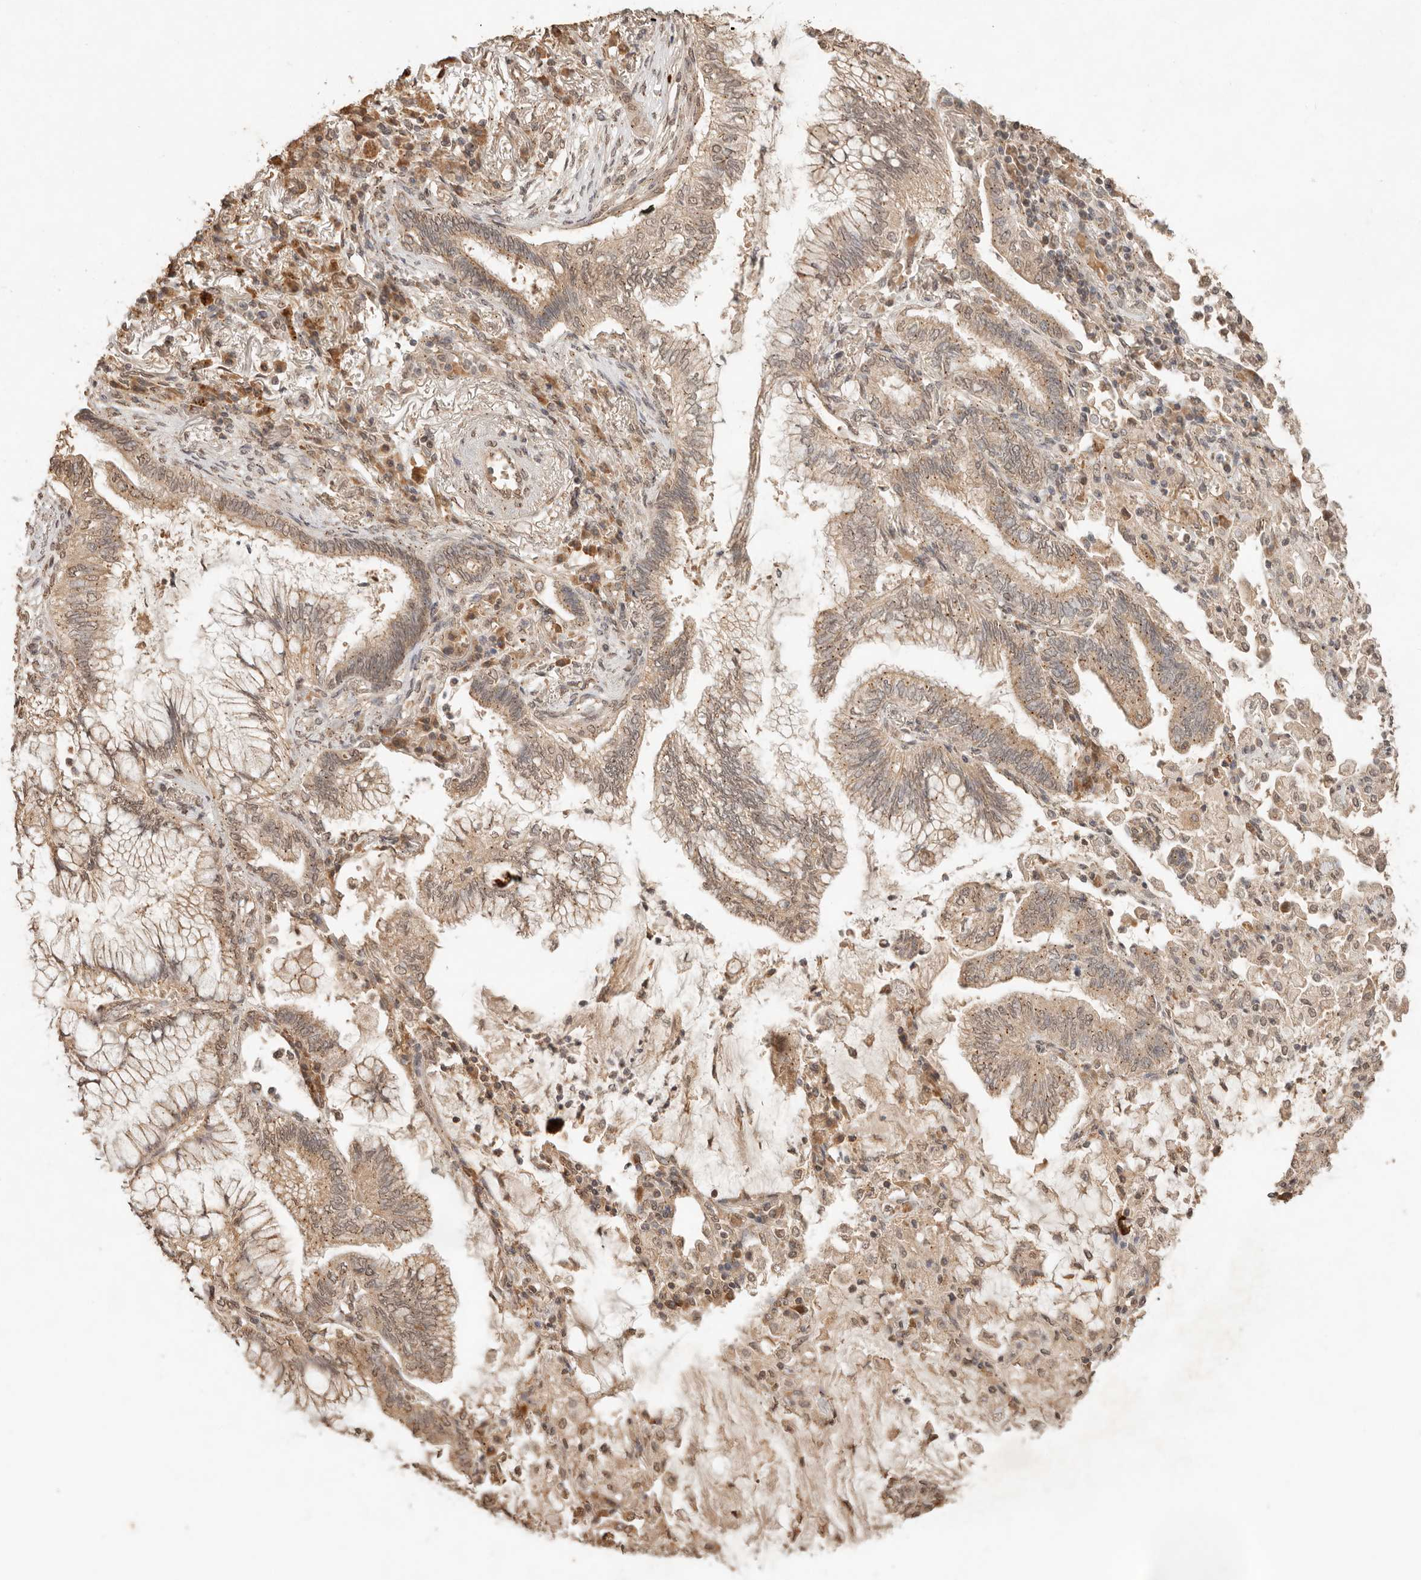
{"staining": {"intensity": "weak", "quantity": ">75%", "location": "cytoplasmic/membranous"}, "tissue": "lung cancer", "cell_type": "Tumor cells", "image_type": "cancer", "snomed": [{"axis": "morphology", "description": "Adenocarcinoma, NOS"}, {"axis": "topography", "description": "Lung"}], "caption": "A photomicrograph of lung adenocarcinoma stained for a protein exhibits weak cytoplasmic/membranous brown staining in tumor cells.", "gene": "LMO4", "patient": {"sex": "female", "age": 70}}